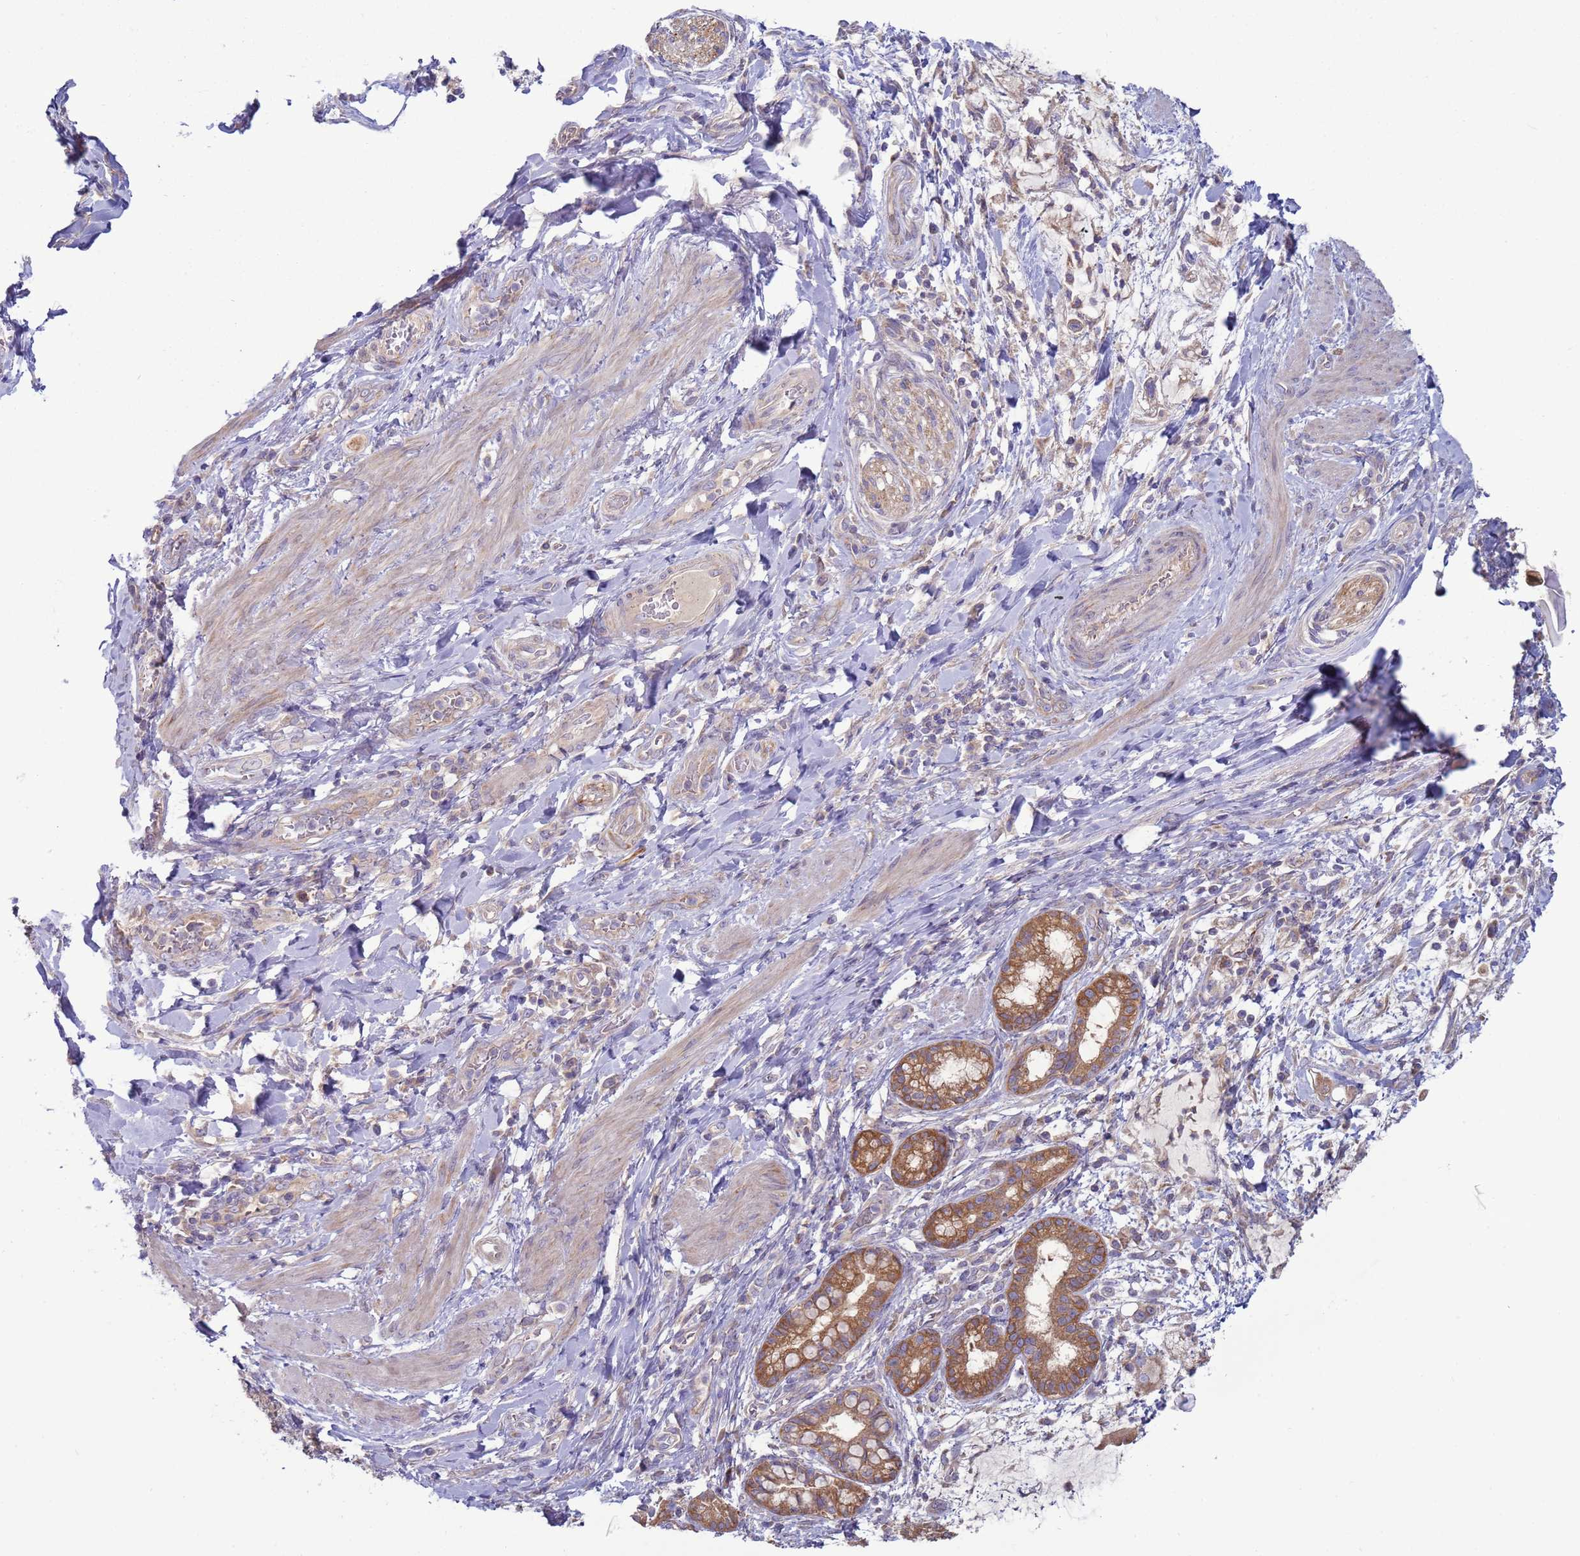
{"staining": {"intensity": "moderate", "quantity": ">75%", "location": "cytoplasmic/membranous"}, "tissue": "pancreatic cancer", "cell_type": "Tumor cells", "image_type": "cancer", "snomed": [{"axis": "morphology", "description": "Adenocarcinoma, NOS"}, {"axis": "topography", "description": "Pancreas"}], "caption": "Pancreatic adenocarcinoma stained for a protein (brown) exhibits moderate cytoplasmic/membranous positive expression in approximately >75% of tumor cells.", "gene": "UQCRQ", "patient": {"sex": "male", "age": 48}}